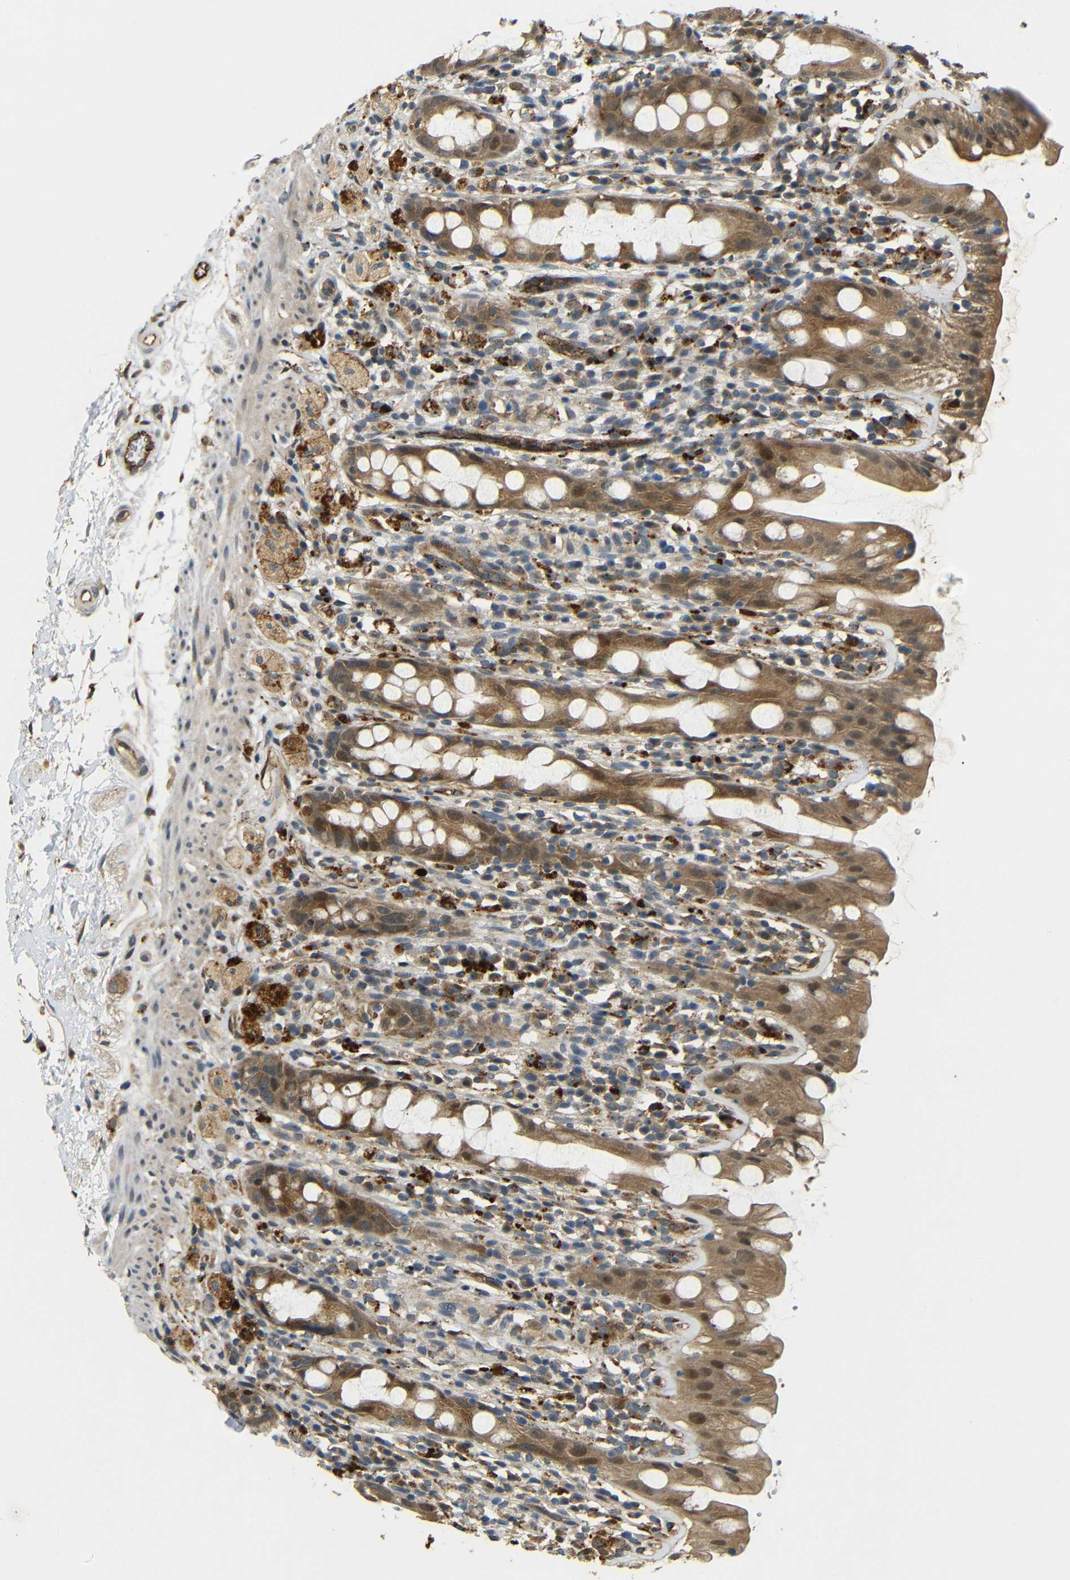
{"staining": {"intensity": "moderate", "quantity": ">75%", "location": "cytoplasmic/membranous"}, "tissue": "rectum", "cell_type": "Glandular cells", "image_type": "normal", "snomed": [{"axis": "morphology", "description": "Normal tissue, NOS"}, {"axis": "topography", "description": "Rectum"}], "caption": "Protein expression analysis of unremarkable rectum shows moderate cytoplasmic/membranous staining in approximately >75% of glandular cells. The staining is performed using DAB brown chromogen to label protein expression. The nuclei are counter-stained blue using hematoxylin.", "gene": "ATP7A", "patient": {"sex": "male", "age": 44}}